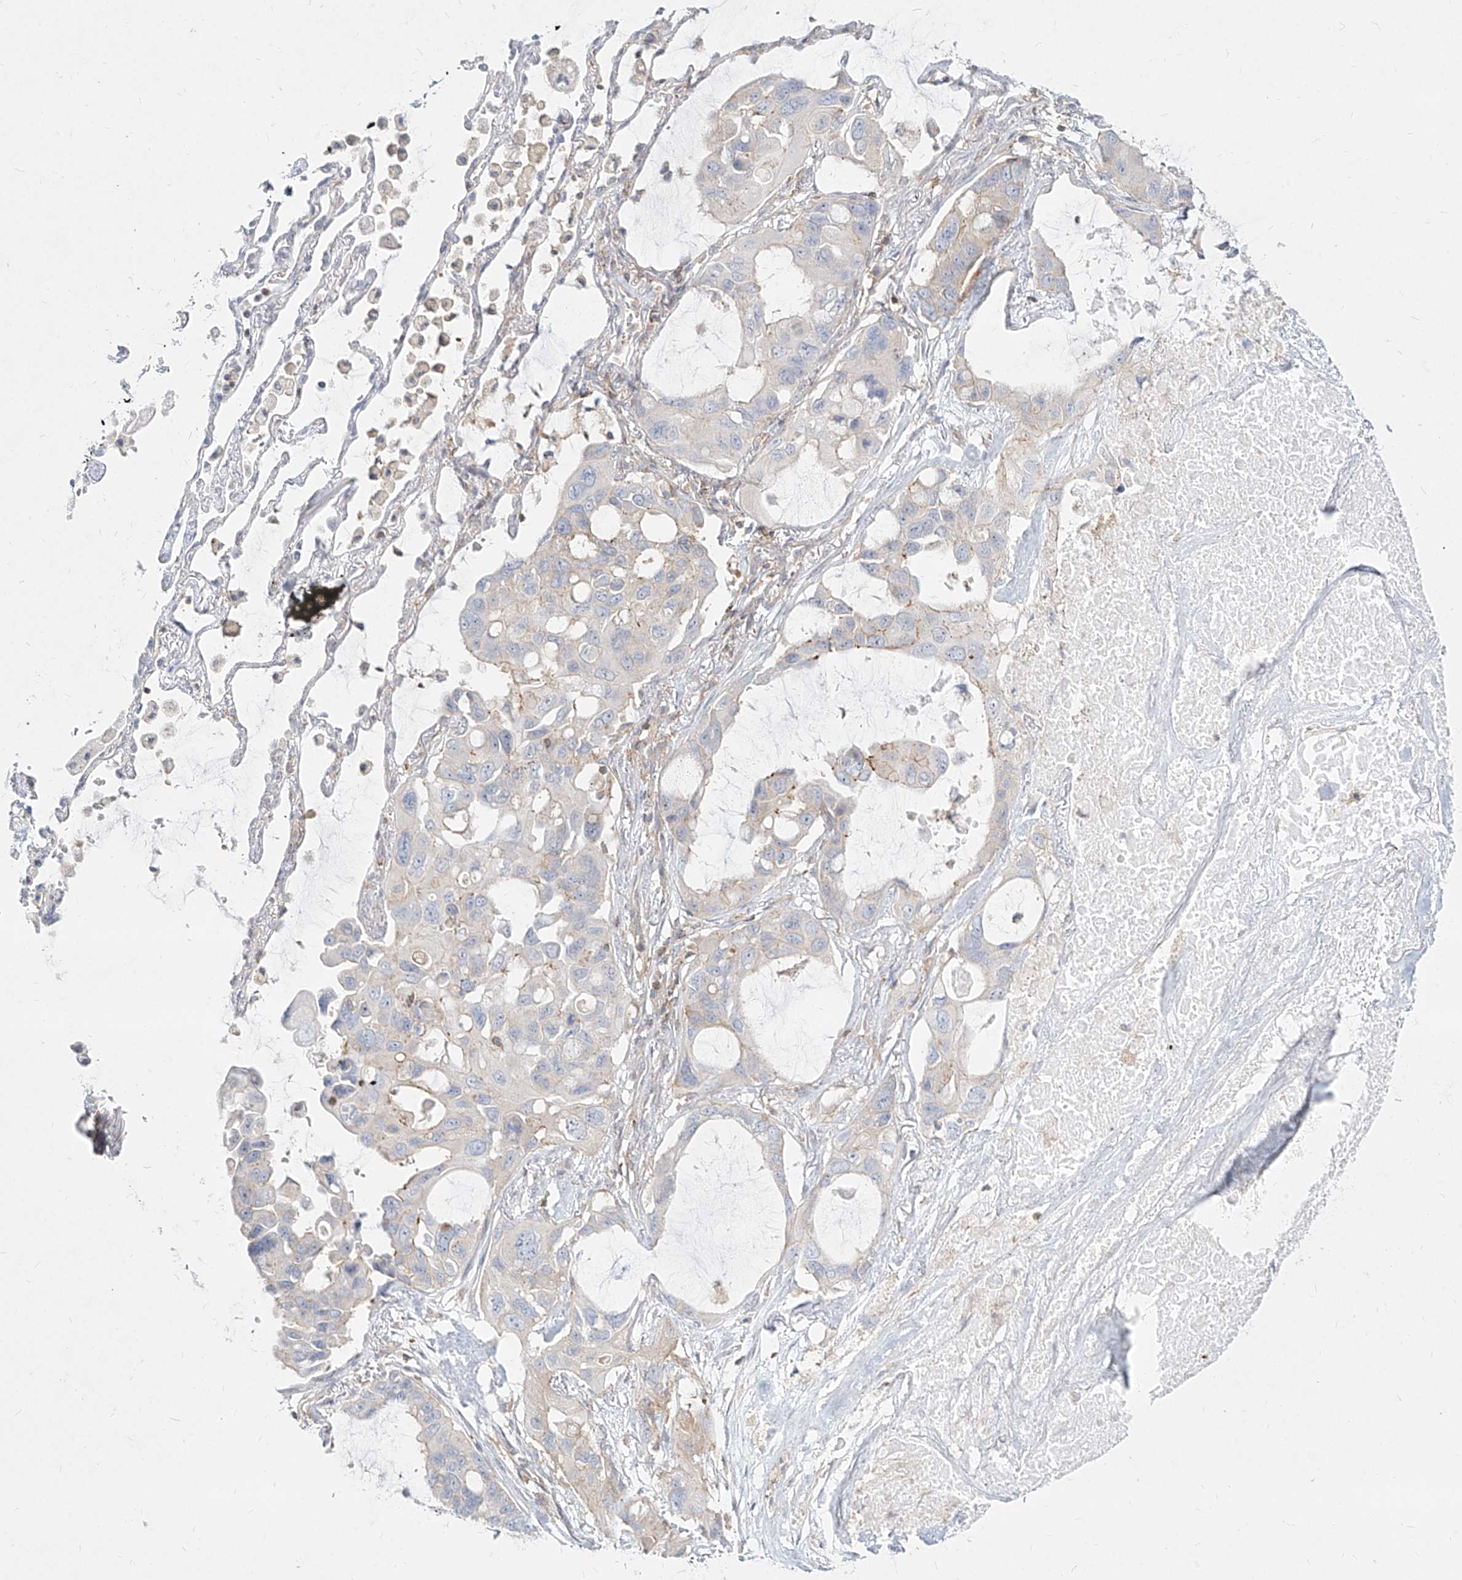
{"staining": {"intensity": "negative", "quantity": "none", "location": "none"}, "tissue": "lung cancer", "cell_type": "Tumor cells", "image_type": "cancer", "snomed": [{"axis": "morphology", "description": "Squamous cell carcinoma, NOS"}, {"axis": "topography", "description": "Lung"}], "caption": "High magnification brightfield microscopy of squamous cell carcinoma (lung) stained with DAB (brown) and counterstained with hematoxylin (blue): tumor cells show no significant expression.", "gene": "SLC2A12", "patient": {"sex": "female", "age": 73}}